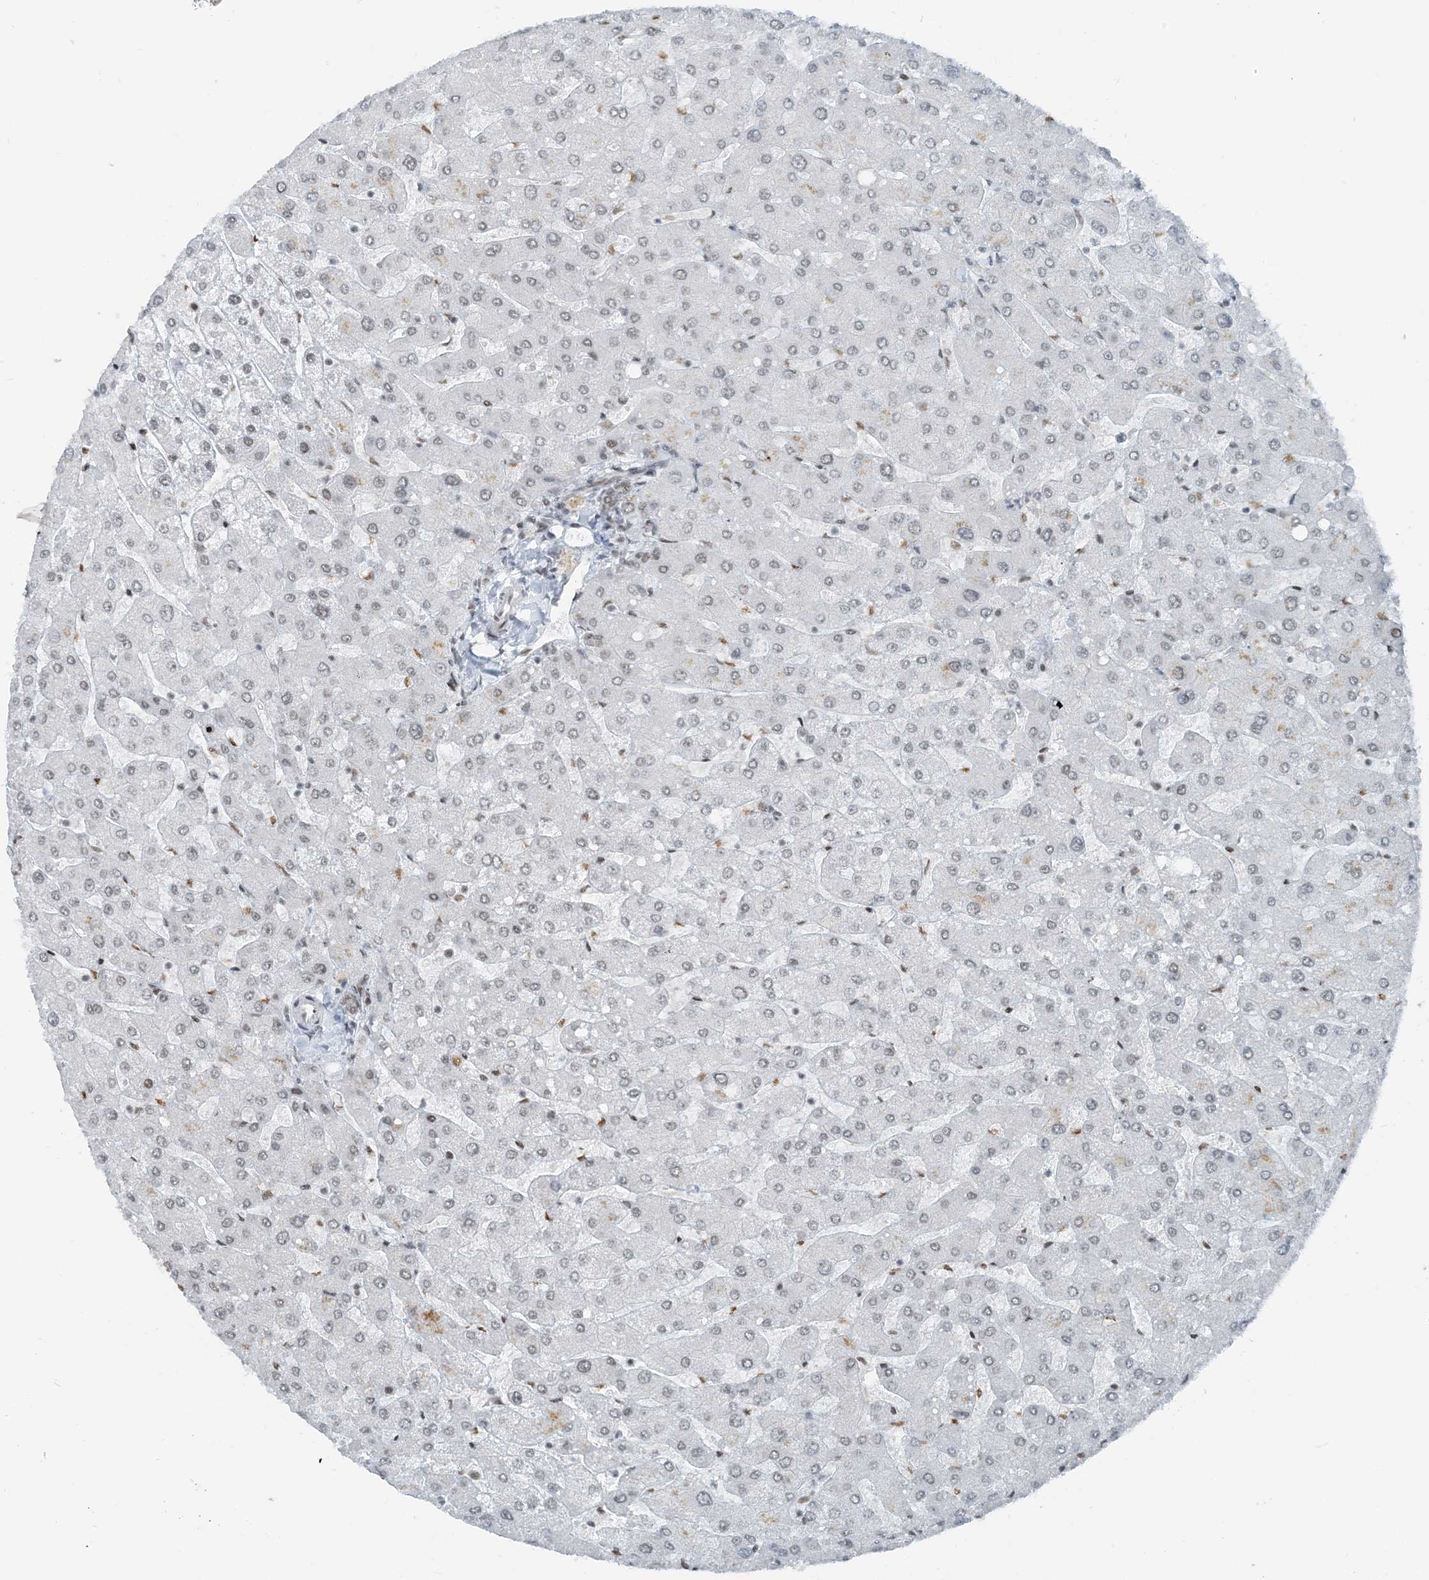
{"staining": {"intensity": "moderate", "quantity": "25%-75%", "location": "nuclear"}, "tissue": "liver", "cell_type": "Cholangiocytes", "image_type": "normal", "snomed": [{"axis": "morphology", "description": "Normal tissue, NOS"}, {"axis": "topography", "description": "Liver"}], "caption": "A high-resolution histopathology image shows immunohistochemistry (IHC) staining of benign liver, which displays moderate nuclear positivity in about 25%-75% of cholangiocytes. Immunohistochemistry stains the protein in brown and the nuclei are stained blue.", "gene": "ZNF500", "patient": {"sex": "male", "age": 55}}